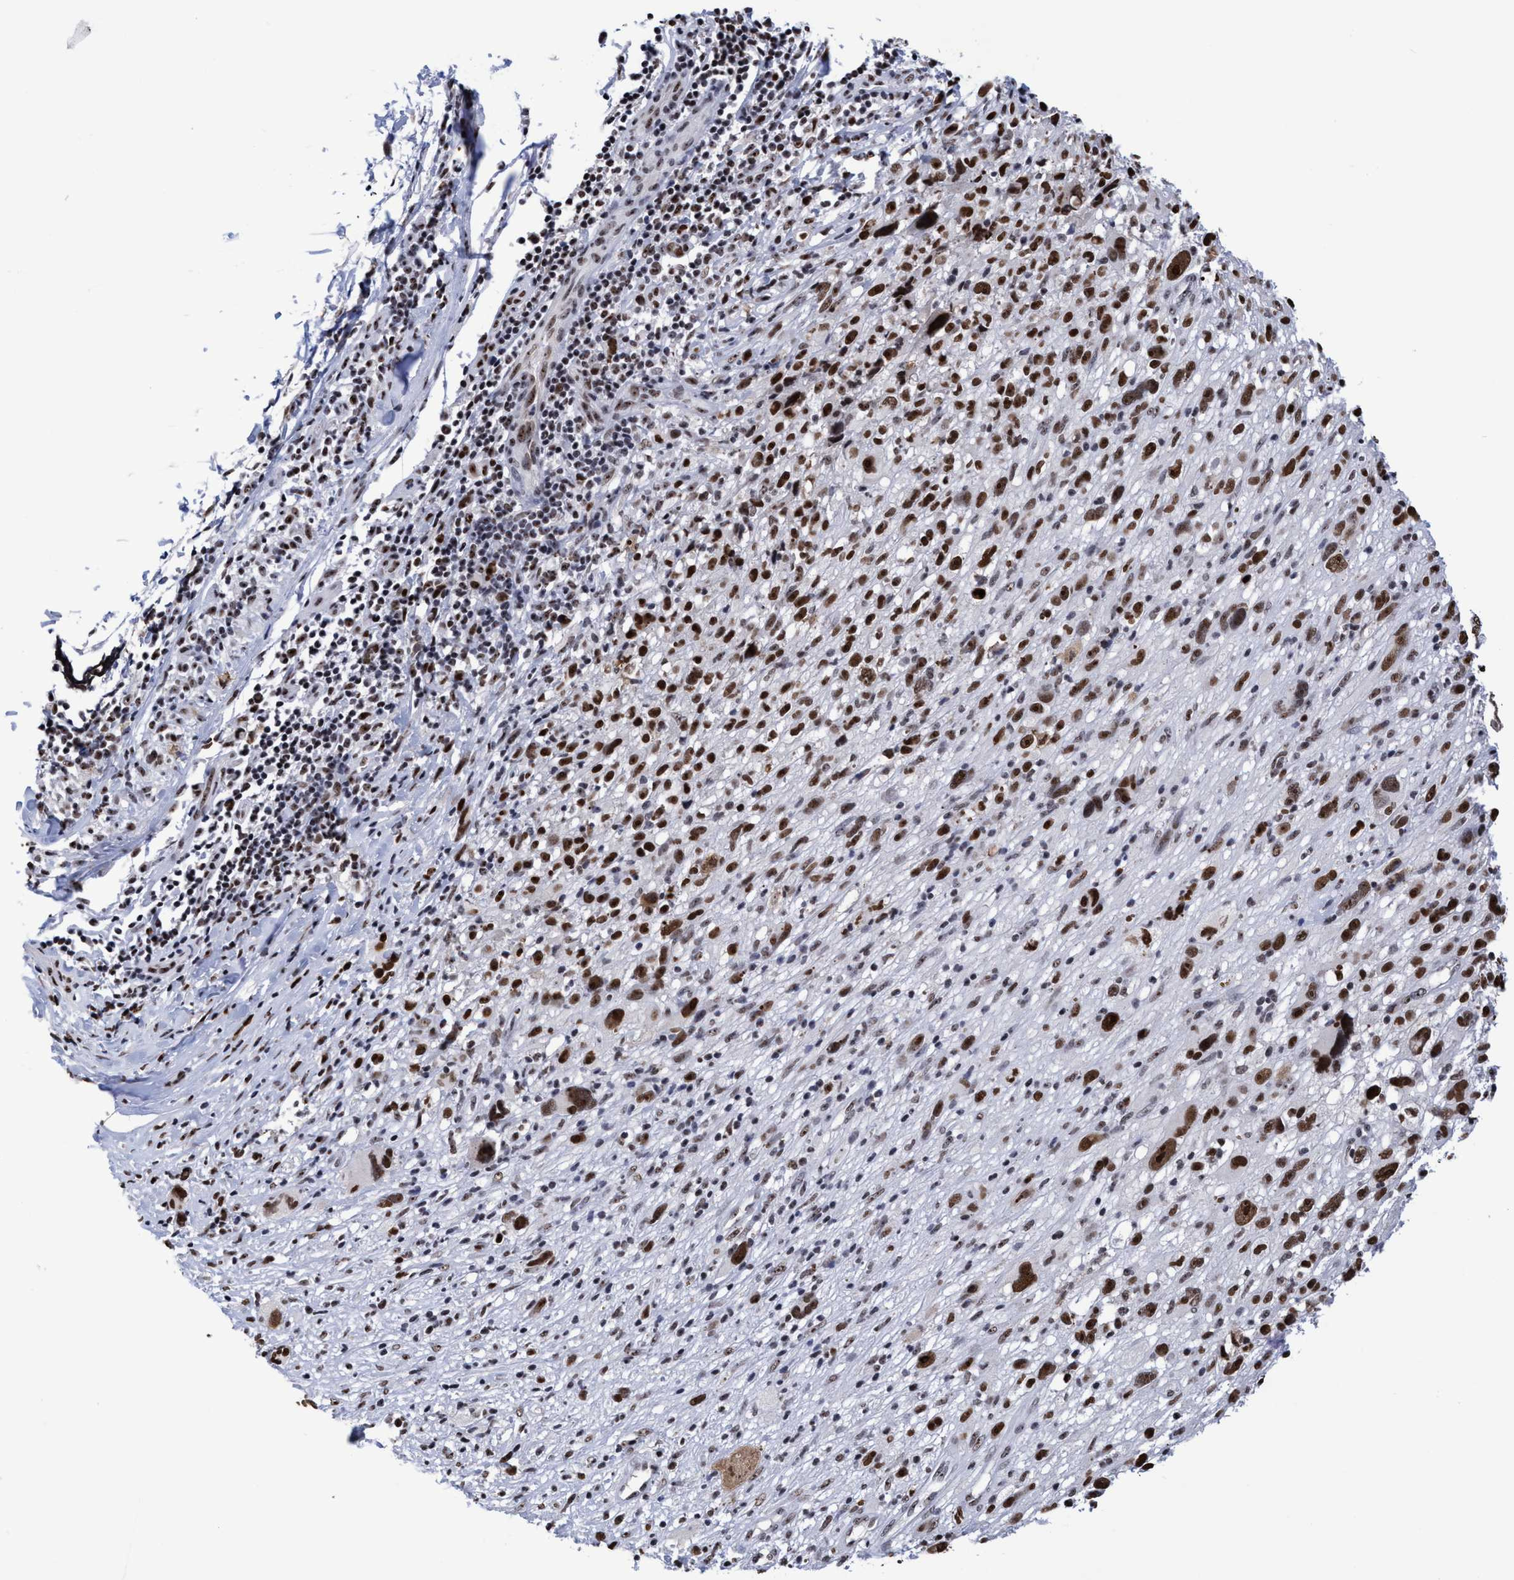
{"staining": {"intensity": "moderate", "quantity": ">75%", "location": "nuclear"}, "tissue": "melanoma", "cell_type": "Tumor cells", "image_type": "cancer", "snomed": [{"axis": "morphology", "description": "Malignant melanoma, NOS"}, {"axis": "topography", "description": "Skin"}], "caption": "DAB (3,3'-diaminobenzidine) immunohistochemical staining of human melanoma shows moderate nuclear protein expression in about >75% of tumor cells.", "gene": "EFCAB10", "patient": {"sex": "female", "age": 55}}